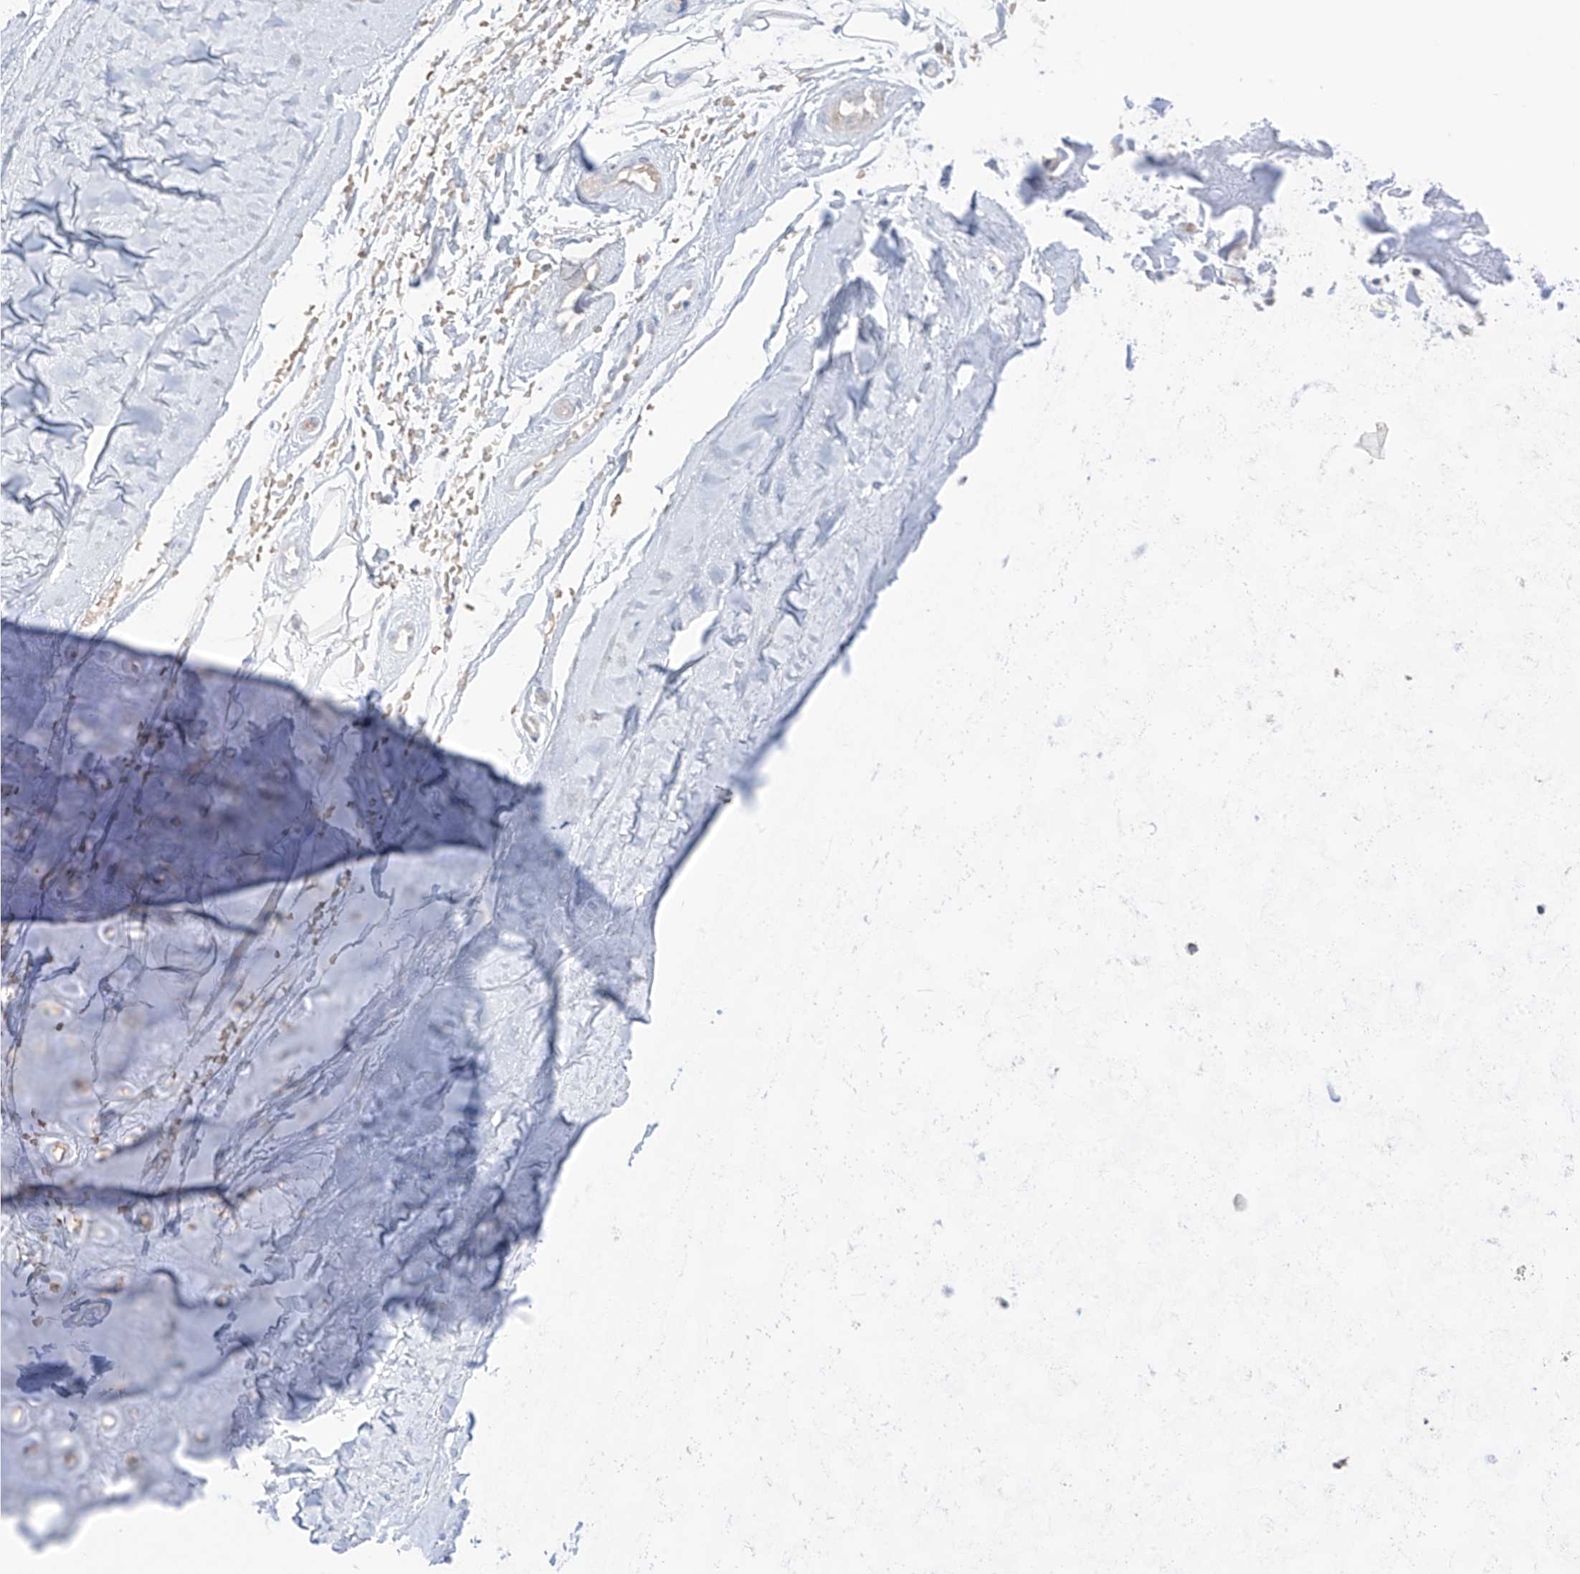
{"staining": {"intensity": "negative", "quantity": "none", "location": "none"}, "tissue": "adipose tissue", "cell_type": "Adipocytes", "image_type": "normal", "snomed": [{"axis": "morphology", "description": "Normal tissue, NOS"}, {"axis": "morphology", "description": "Basal cell carcinoma"}, {"axis": "topography", "description": "Skin"}], "caption": "There is no significant staining in adipocytes of adipose tissue. The staining was performed using DAB to visualize the protein expression in brown, while the nuclei were stained in blue with hematoxylin (Magnification: 20x).", "gene": "ASPRV1", "patient": {"sex": "female", "age": 89}}